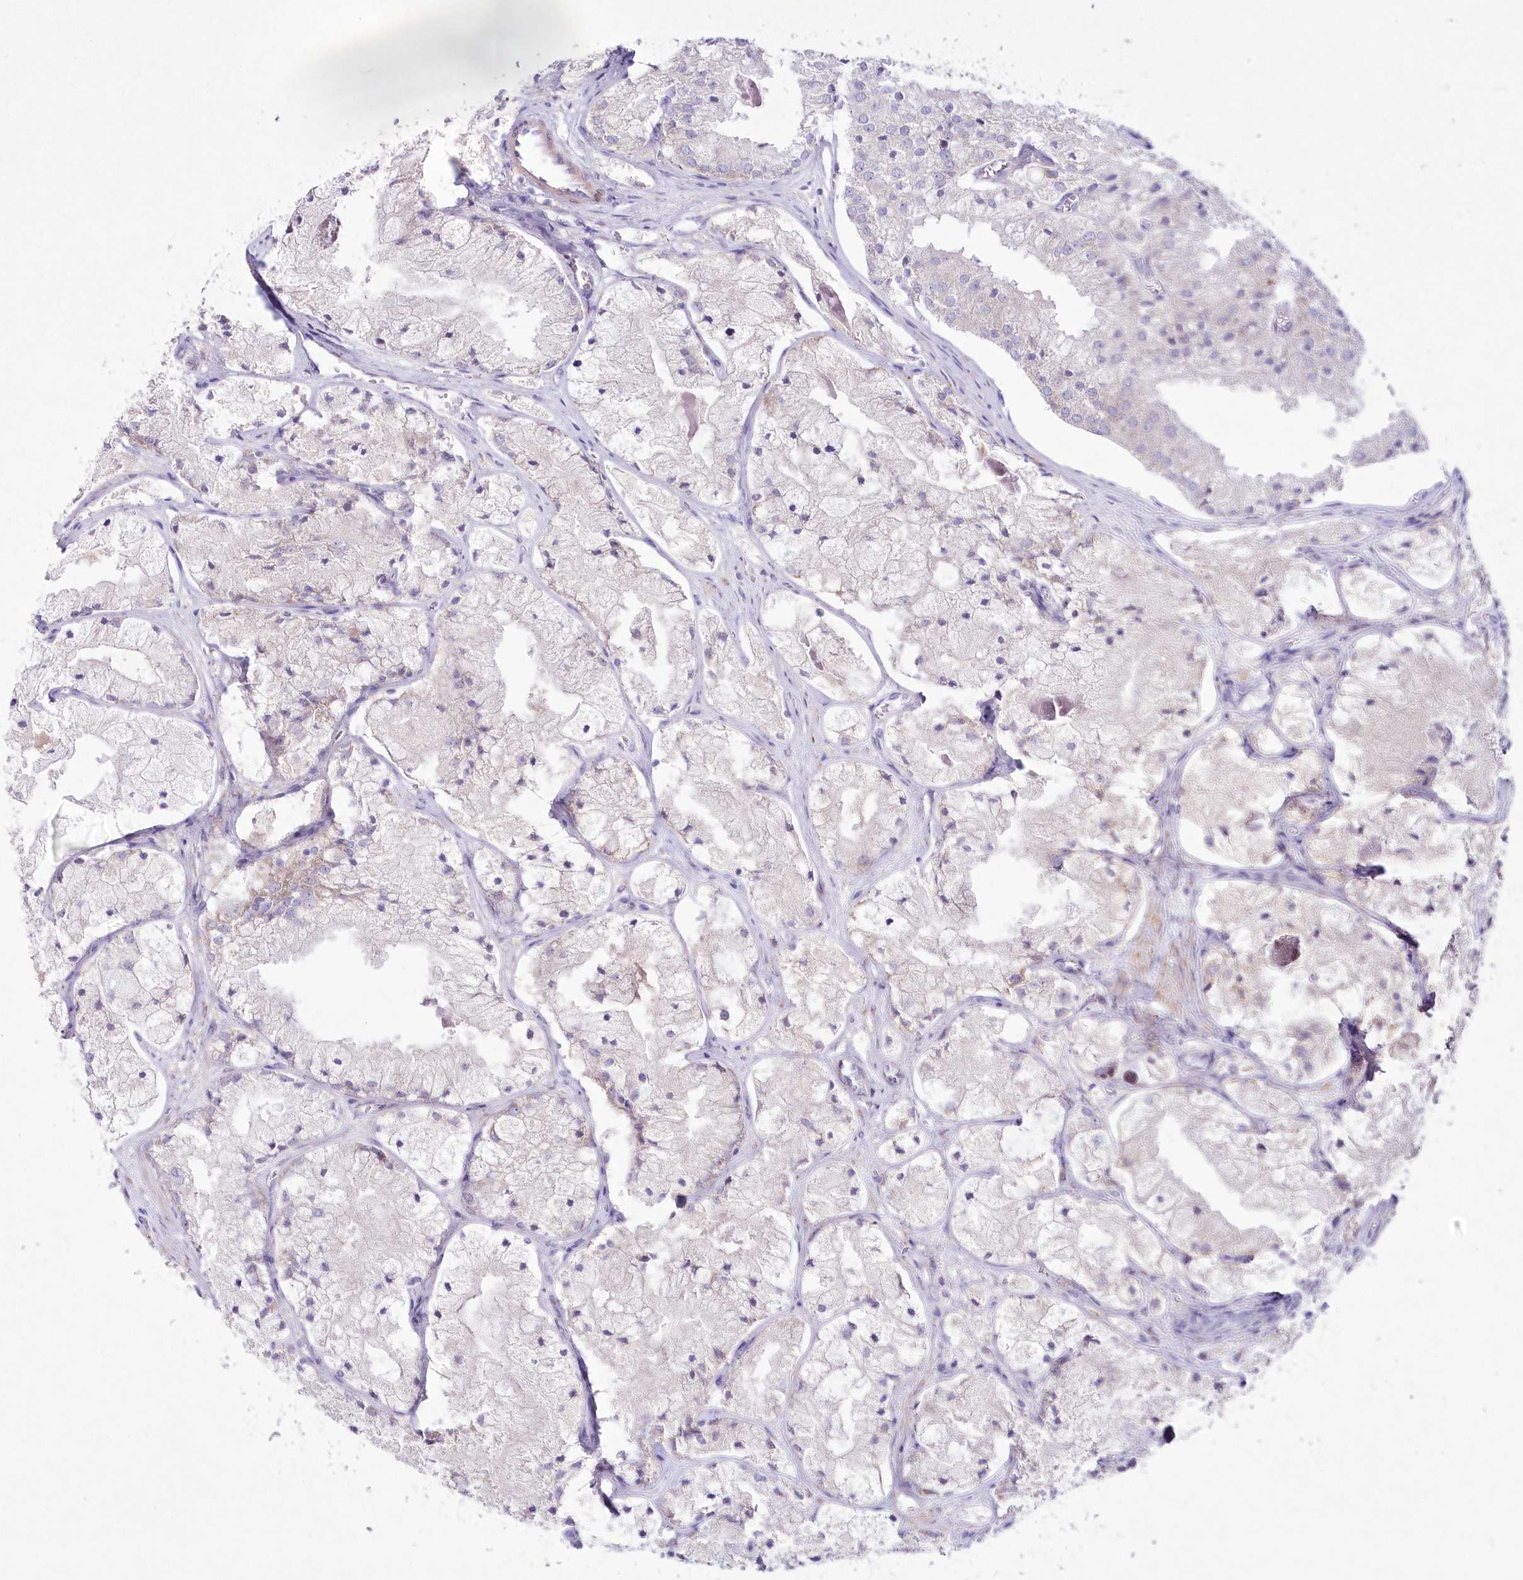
{"staining": {"intensity": "negative", "quantity": "none", "location": "none"}, "tissue": "prostate cancer", "cell_type": "Tumor cells", "image_type": "cancer", "snomed": [{"axis": "morphology", "description": "Adenocarcinoma, High grade"}, {"axis": "topography", "description": "Prostate"}], "caption": "Tumor cells are negative for brown protein staining in adenocarcinoma (high-grade) (prostate). The staining is performed using DAB brown chromogen with nuclei counter-stained in using hematoxylin.", "gene": "ARFGEF3", "patient": {"sex": "male", "age": 50}}